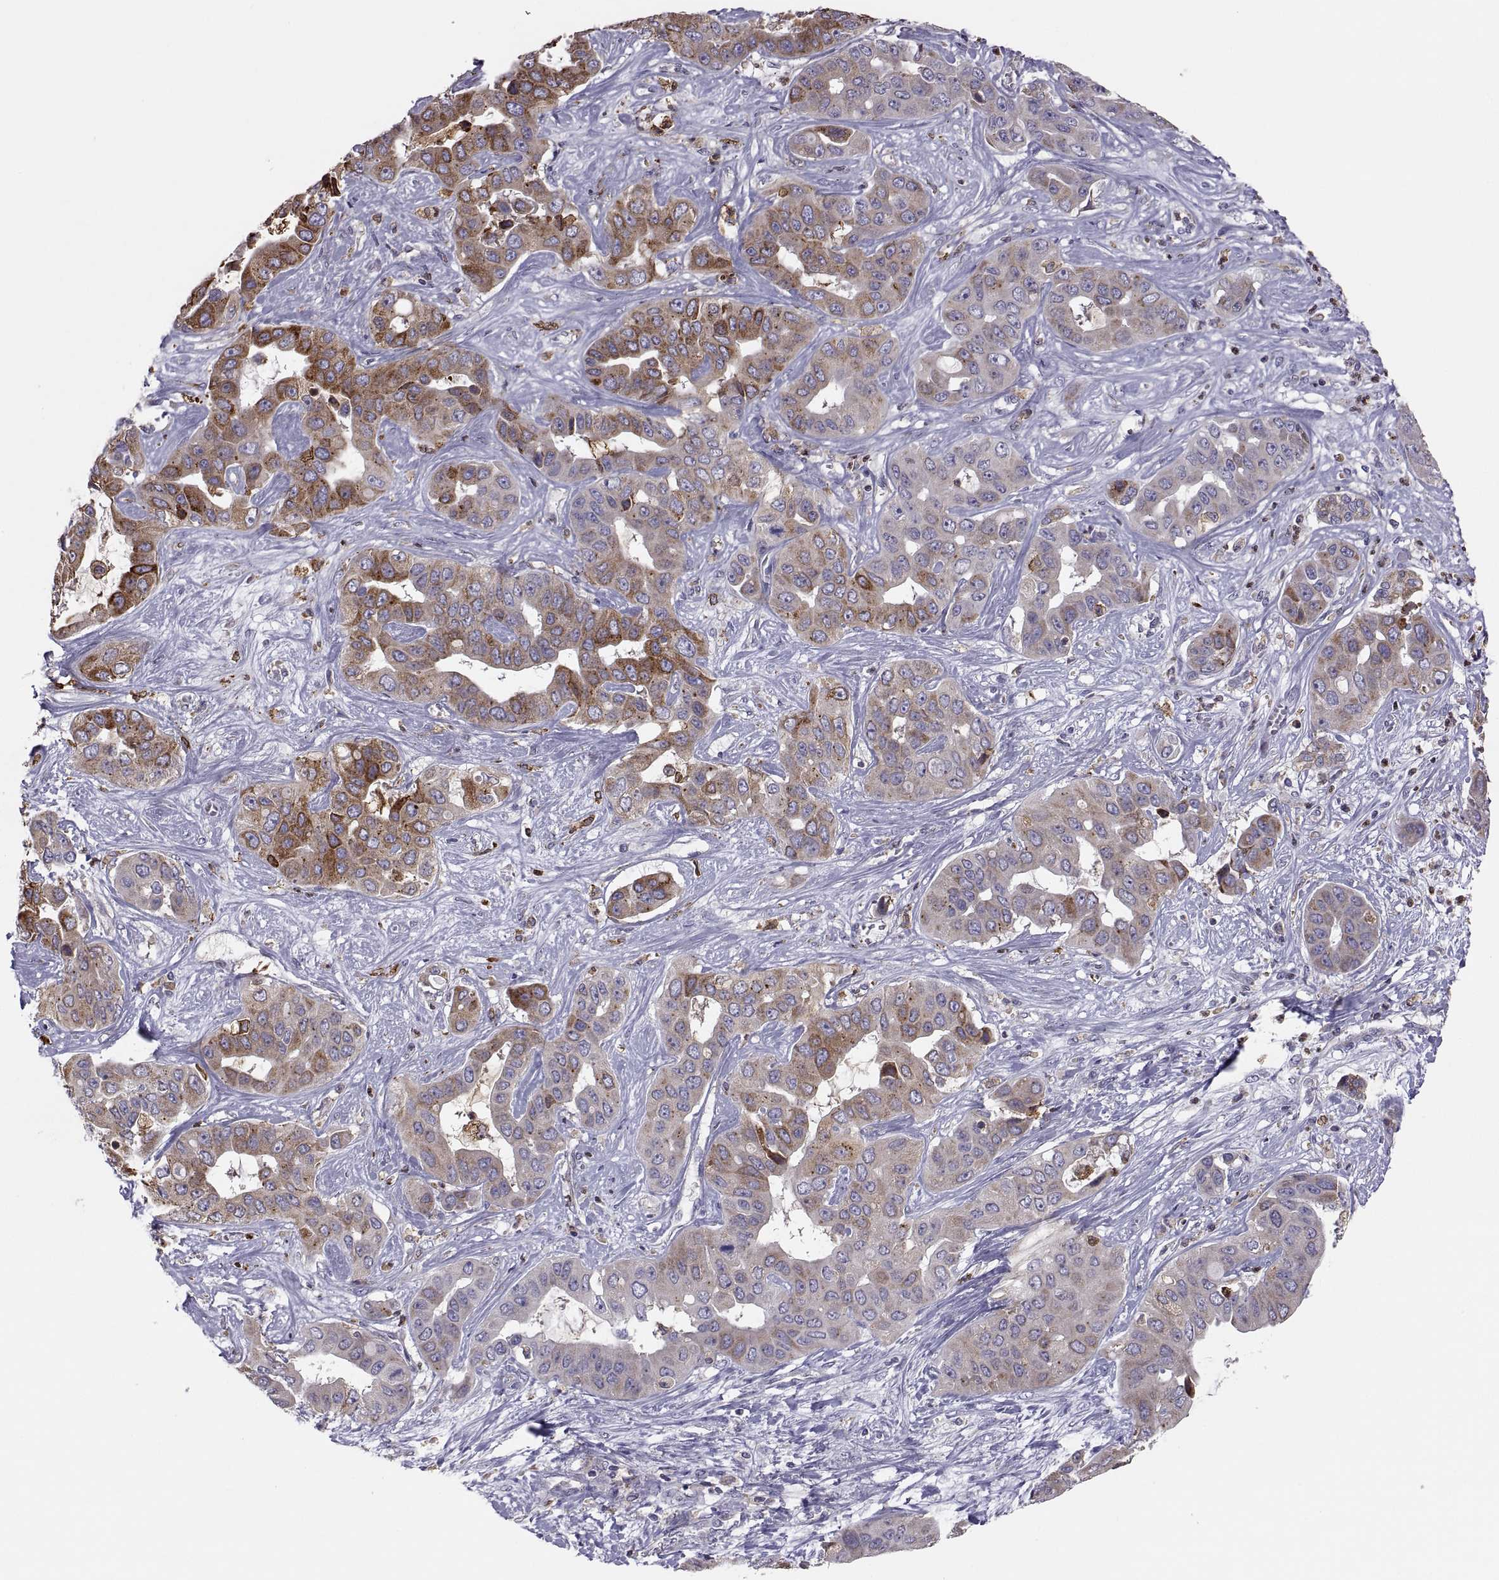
{"staining": {"intensity": "strong", "quantity": "<25%", "location": "cytoplasmic/membranous"}, "tissue": "liver cancer", "cell_type": "Tumor cells", "image_type": "cancer", "snomed": [{"axis": "morphology", "description": "Cholangiocarcinoma"}, {"axis": "topography", "description": "Liver"}], "caption": "Immunohistochemical staining of human liver cancer reveals medium levels of strong cytoplasmic/membranous protein expression in approximately <25% of tumor cells.", "gene": "ERO1A", "patient": {"sex": "female", "age": 52}}